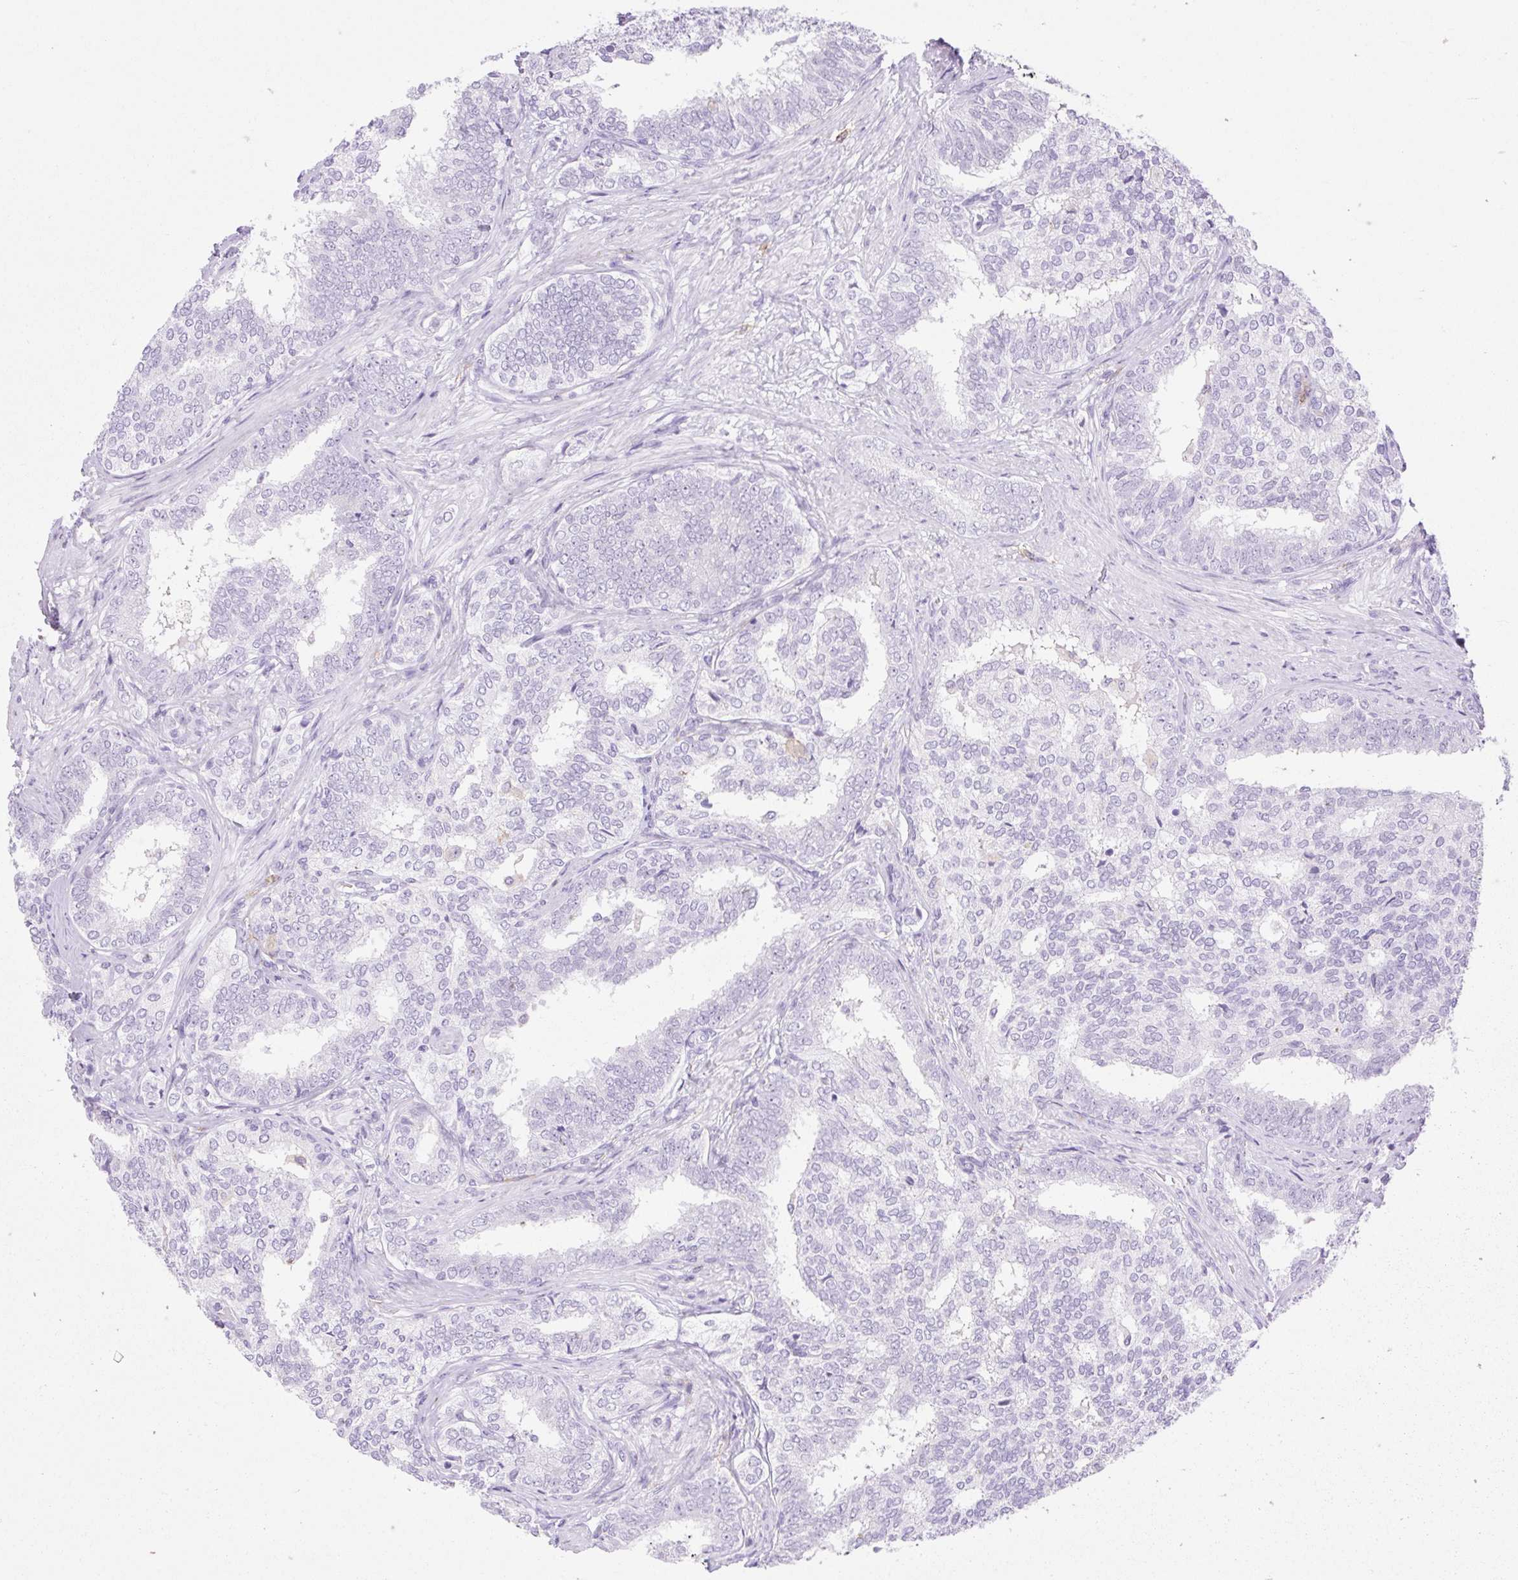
{"staining": {"intensity": "negative", "quantity": "none", "location": "none"}, "tissue": "prostate cancer", "cell_type": "Tumor cells", "image_type": "cancer", "snomed": [{"axis": "morphology", "description": "Adenocarcinoma, High grade"}, {"axis": "topography", "description": "Prostate"}], "caption": "The micrograph shows no staining of tumor cells in prostate cancer. (Stains: DAB (3,3'-diaminobenzidine) IHC with hematoxylin counter stain, Microscopy: brightfield microscopy at high magnification).", "gene": "SIGLEC1", "patient": {"sex": "male", "age": 72}}